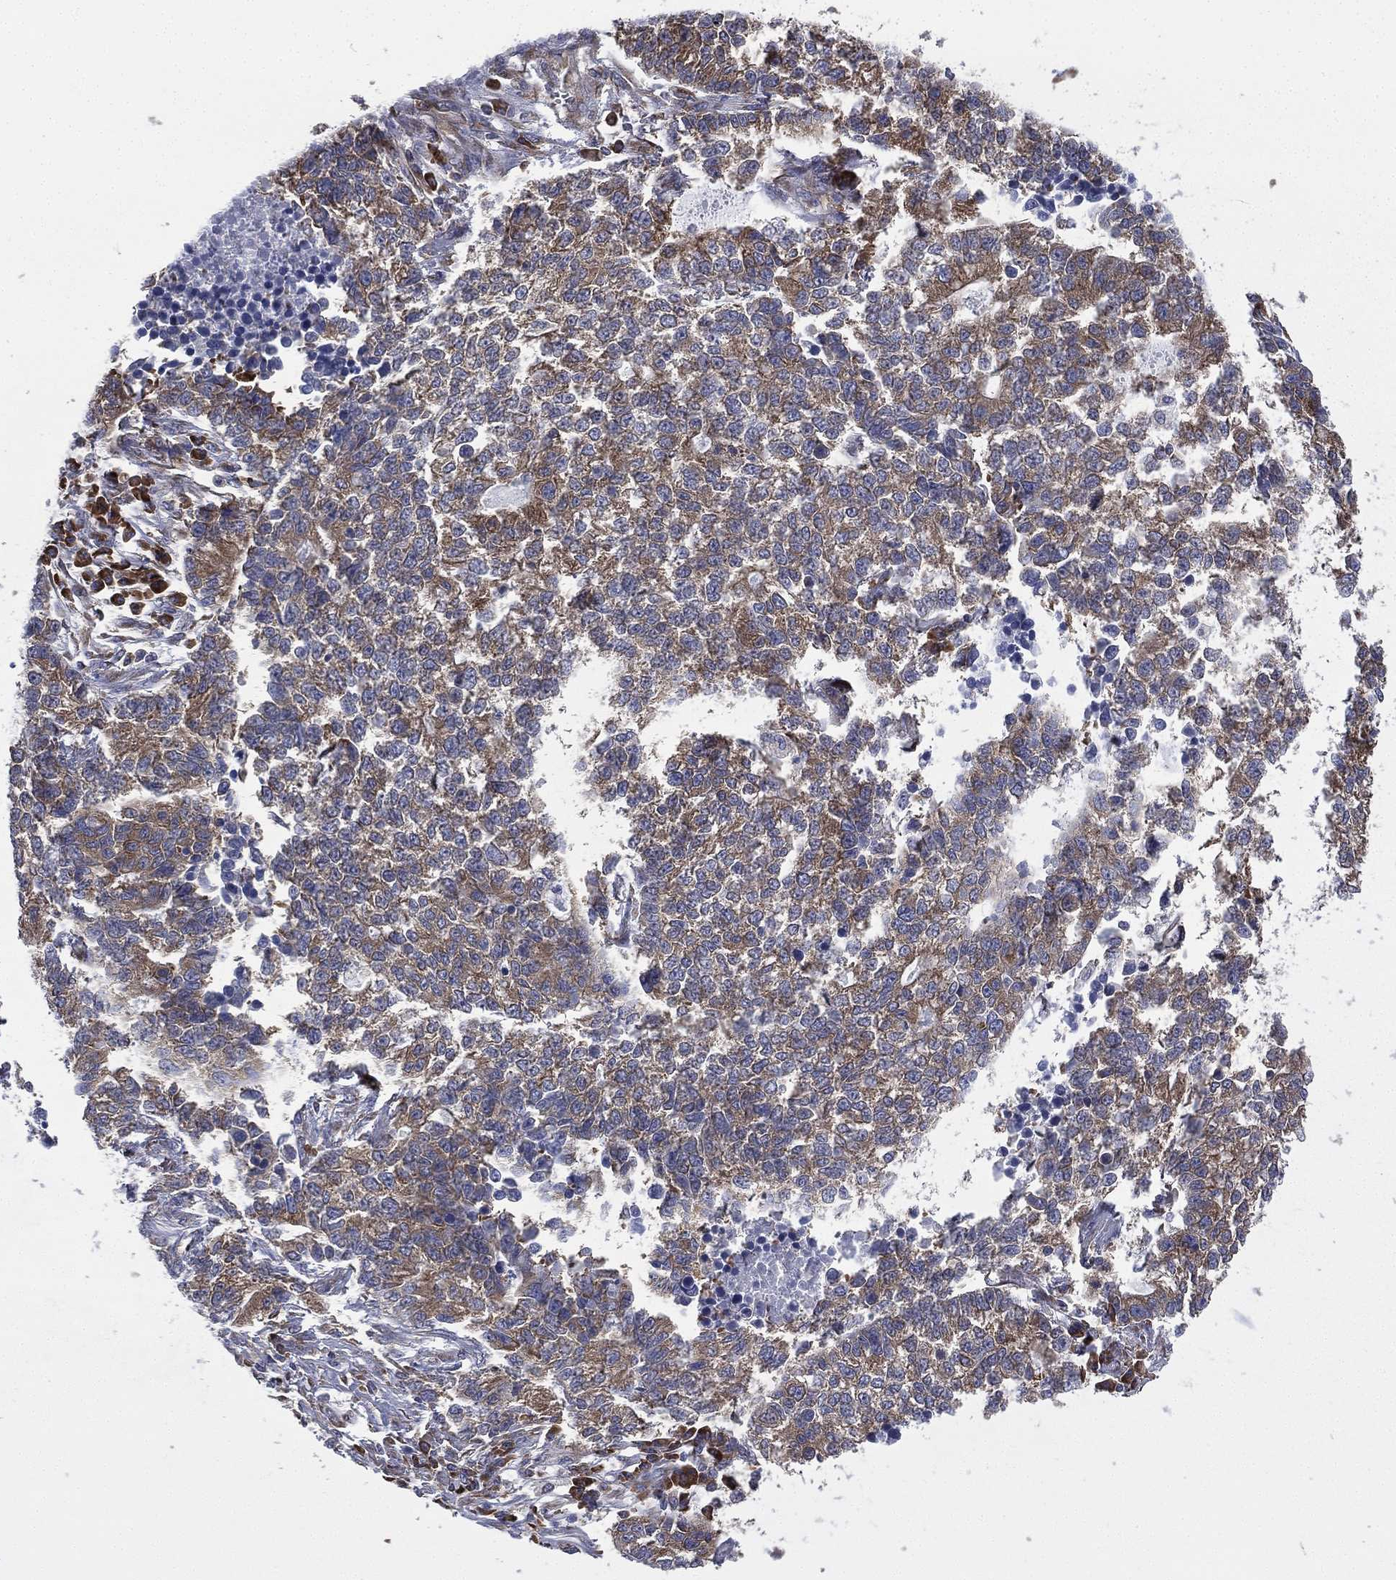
{"staining": {"intensity": "moderate", "quantity": "<25%", "location": "cytoplasmic/membranous"}, "tissue": "lung cancer", "cell_type": "Tumor cells", "image_type": "cancer", "snomed": [{"axis": "morphology", "description": "Adenocarcinoma, NOS"}, {"axis": "topography", "description": "Lung"}], "caption": "Immunohistochemistry (DAB) staining of lung cancer shows moderate cytoplasmic/membranous protein expression in approximately <25% of tumor cells. The staining is performed using DAB (3,3'-diaminobenzidine) brown chromogen to label protein expression. The nuclei are counter-stained blue using hematoxylin.", "gene": "FARSA", "patient": {"sex": "male", "age": 57}}